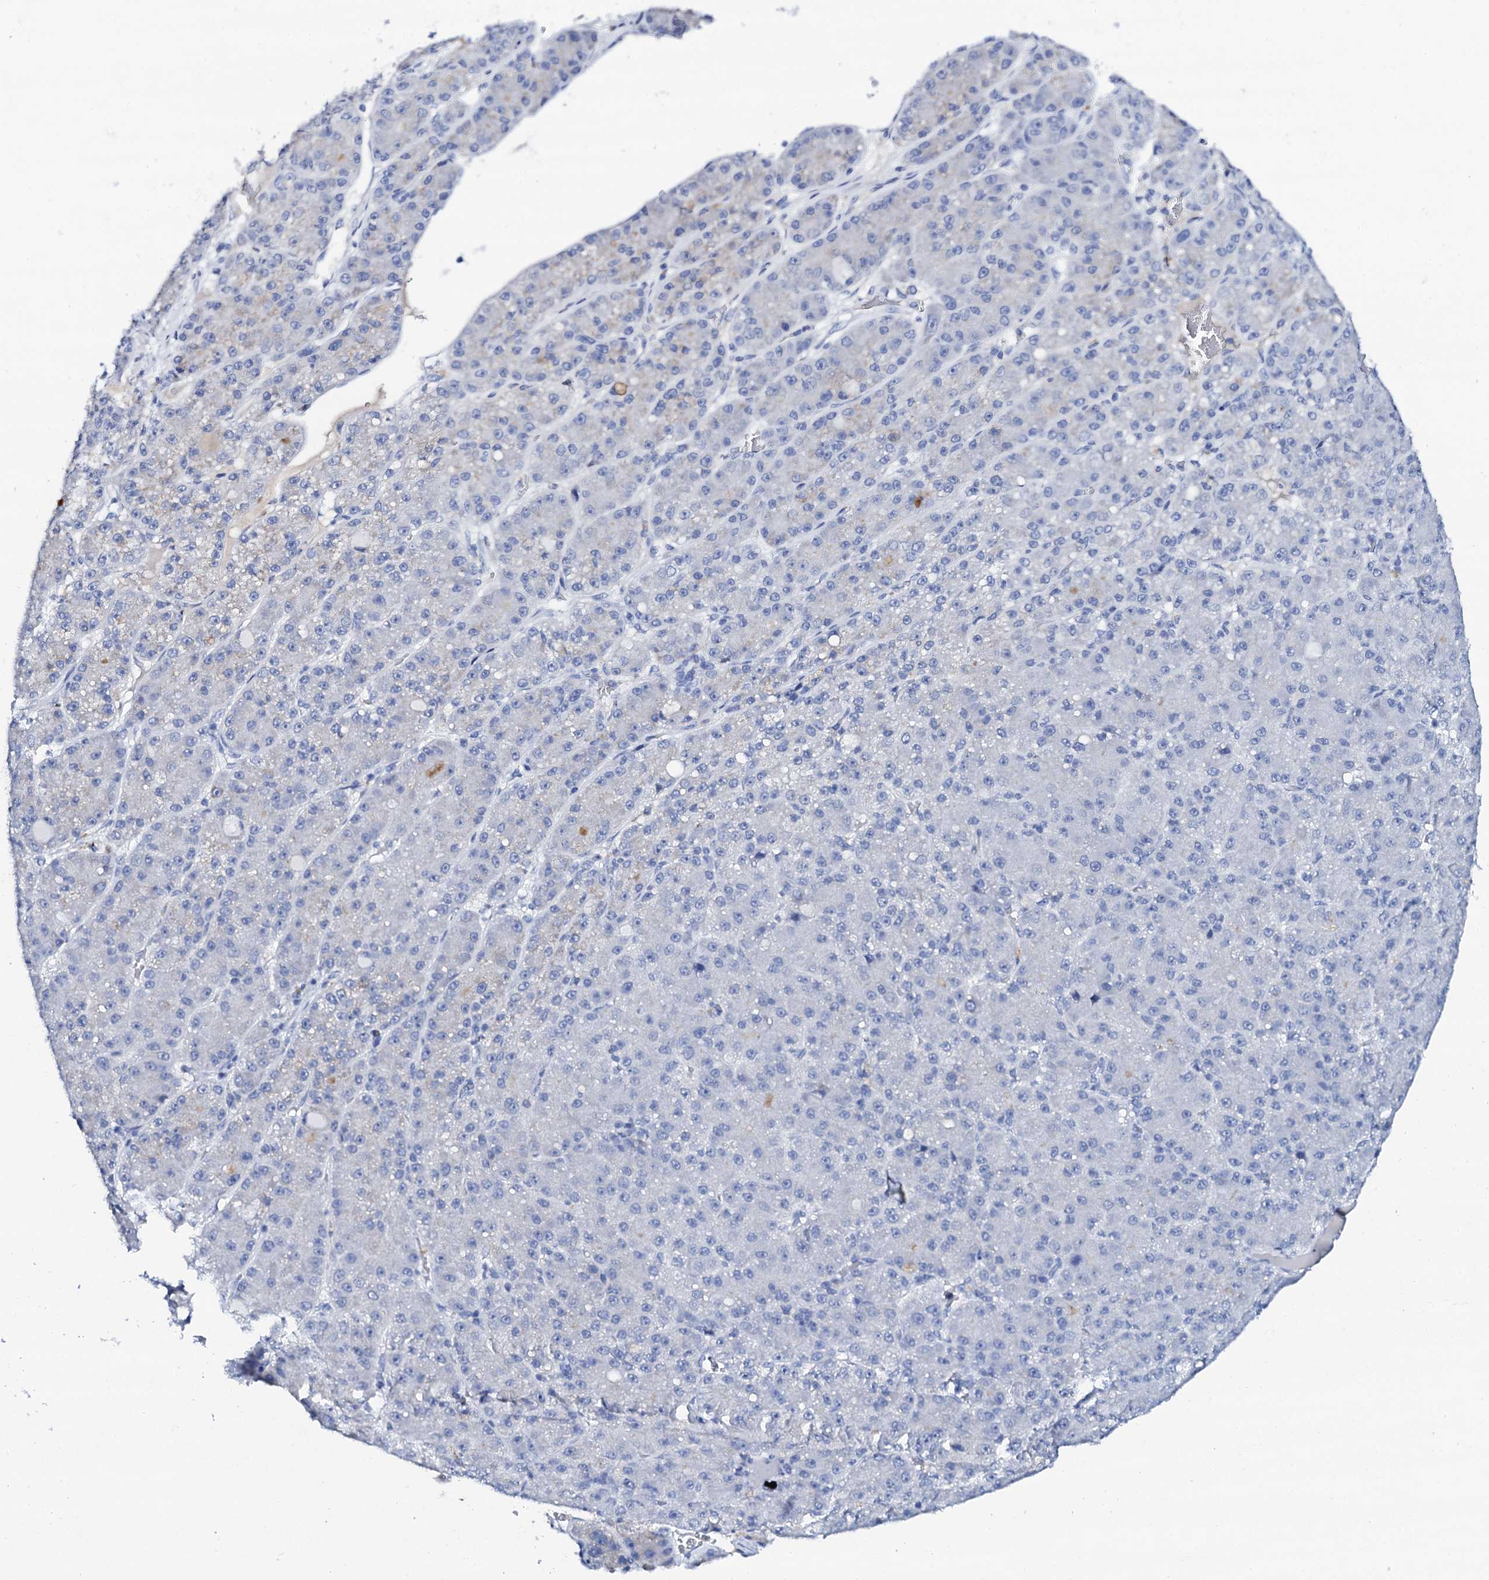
{"staining": {"intensity": "negative", "quantity": "none", "location": "none"}, "tissue": "liver cancer", "cell_type": "Tumor cells", "image_type": "cancer", "snomed": [{"axis": "morphology", "description": "Carcinoma, Hepatocellular, NOS"}, {"axis": "topography", "description": "Liver"}], "caption": "Histopathology image shows no significant protein positivity in tumor cells of hepatocellular carcinoma (liver).", "gene": "FBXL16", "patient": {"sex": "male", "age": 67}}